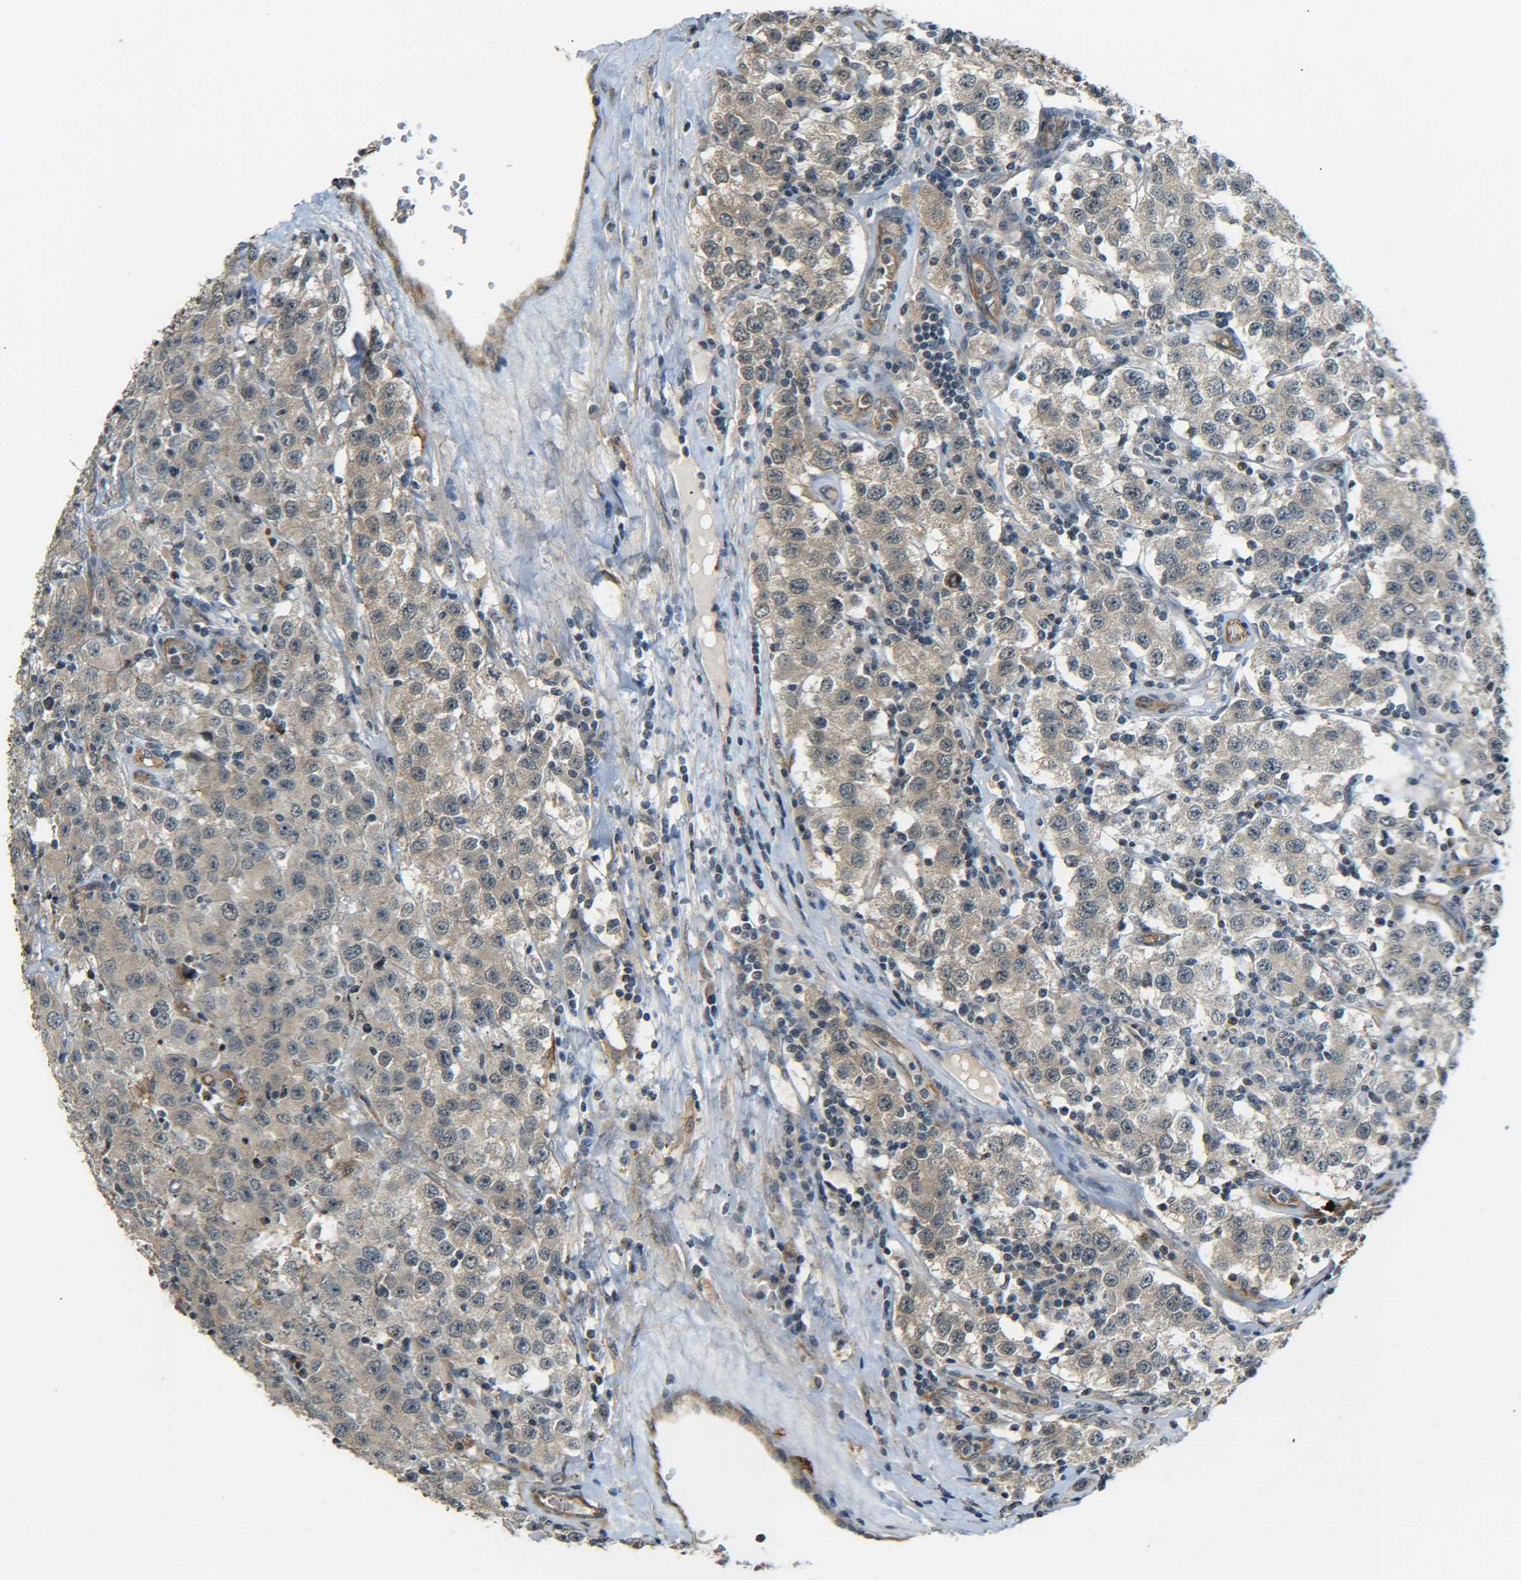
{"staining": {"intensity": "weak", "quantity": "25%-75%", "location": "cytoplasmic/membranous"}, "tissue": "testis cancer", "cell_type": "Tumor cells", "image_type": "cancer", "snomed": [{"axis": "morphology", "description": "Seminoma, NOS"}, {"axis": "topography", "description": "Testis"}], "caption": "Weak cytoplasmic/membranous protein staining is identified in approximately 25%-75% of tumor cells in testis cancer.", "gene": "DAB2", "patient": {"sex": "male", "age": 52}}